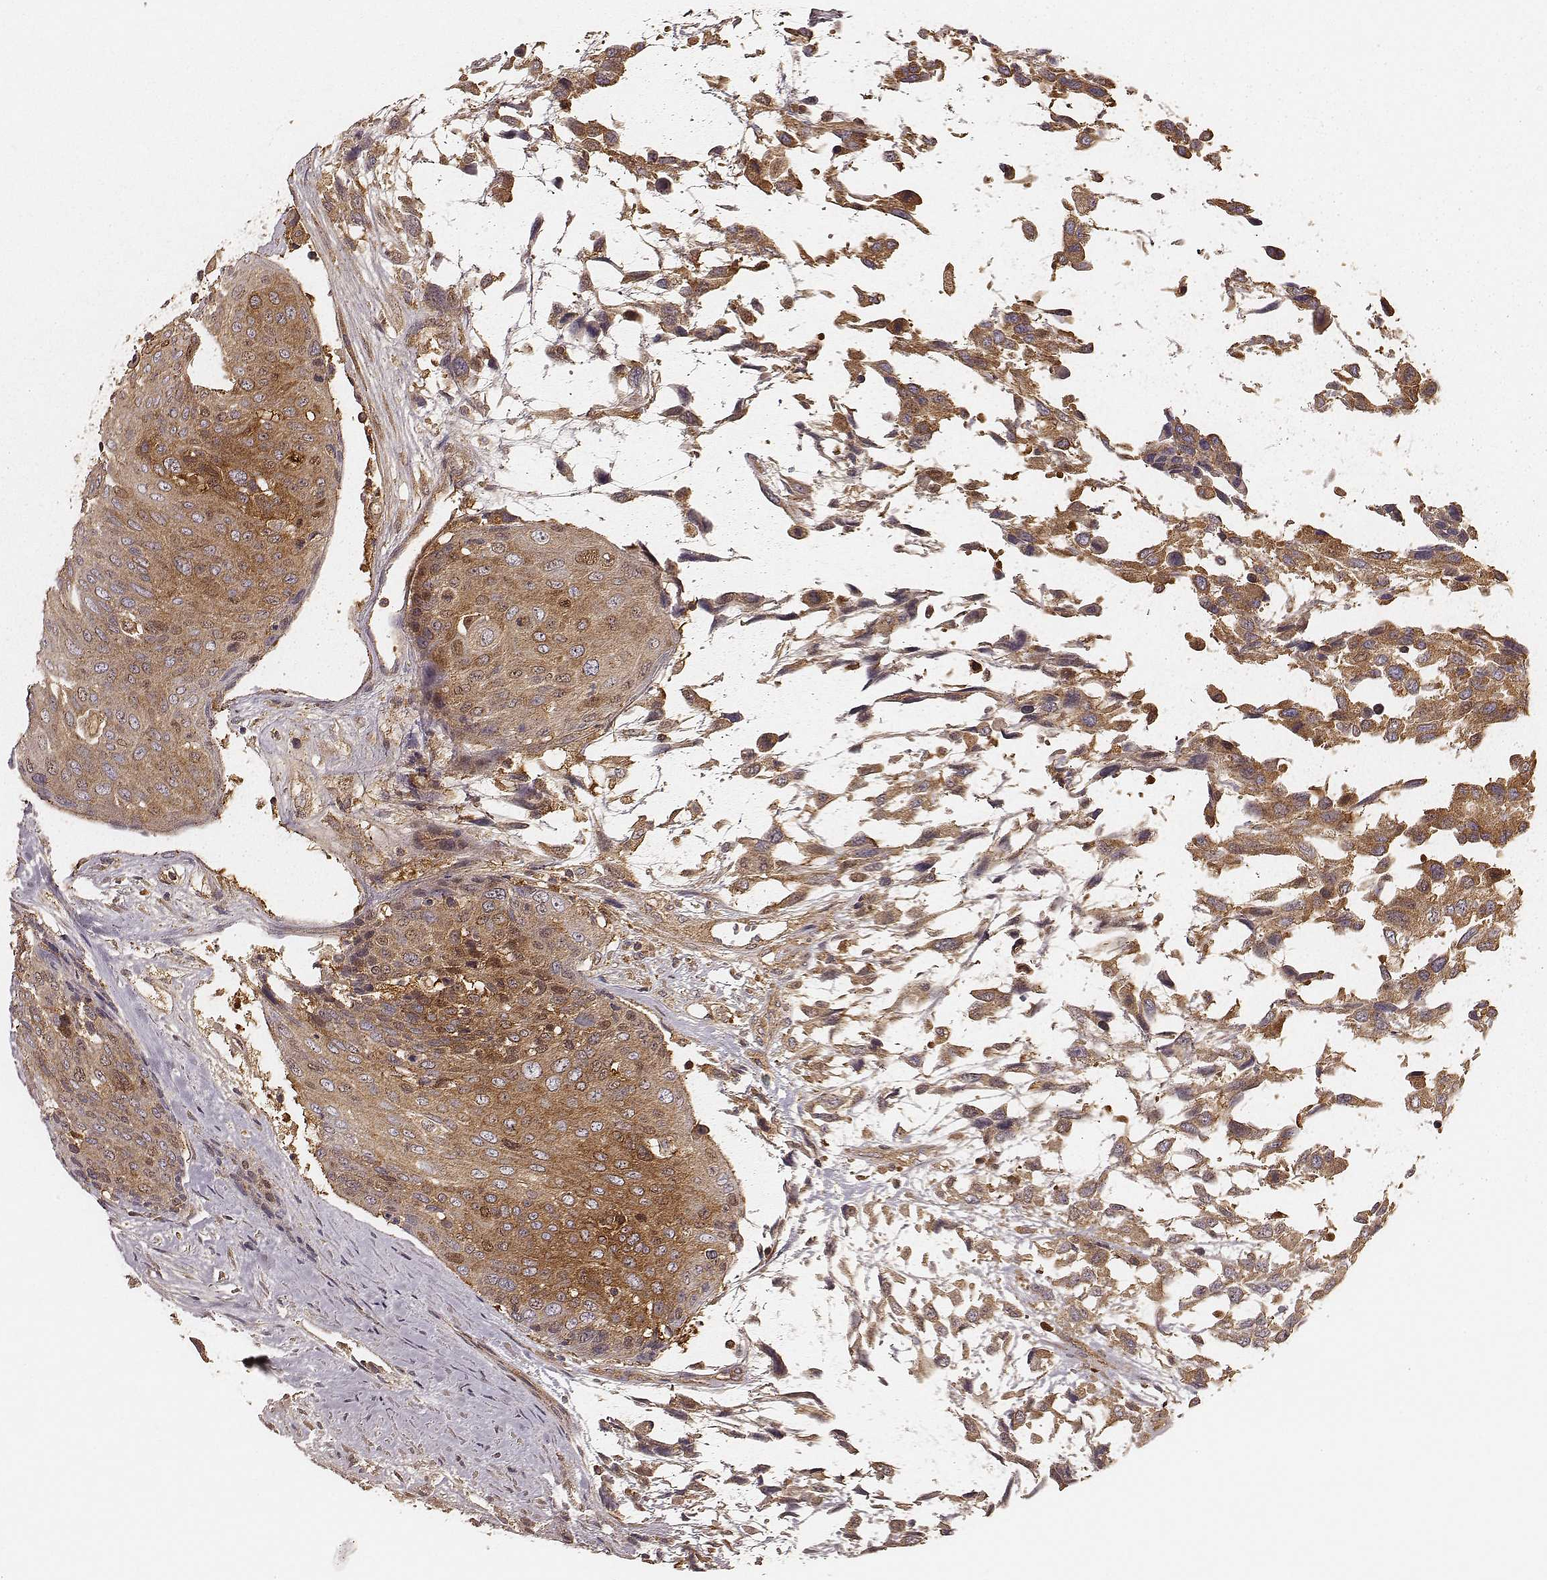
{"staining": {"intensity": "strong", "quantity": ">75%", "location": "cytoplasmic/membranous"}, "tissue": "urothelial cancer", "cell_type": "Tumor cells", "image_type": "cancer", "snomed": [{"axis": "morphology", "description": "Urothelial carcinoma, High grade"}, {"axis": "topography", "description": "Urinary bladder"}], "caption": "Protein positivity by immunohistochemistry (IHC) shows strong cytoplasmic/membranous positivity in about >75% of tumor cells in urothelial cancer.", "gene": "CARS1", "patient": {"sex": "female", "age": 70}}